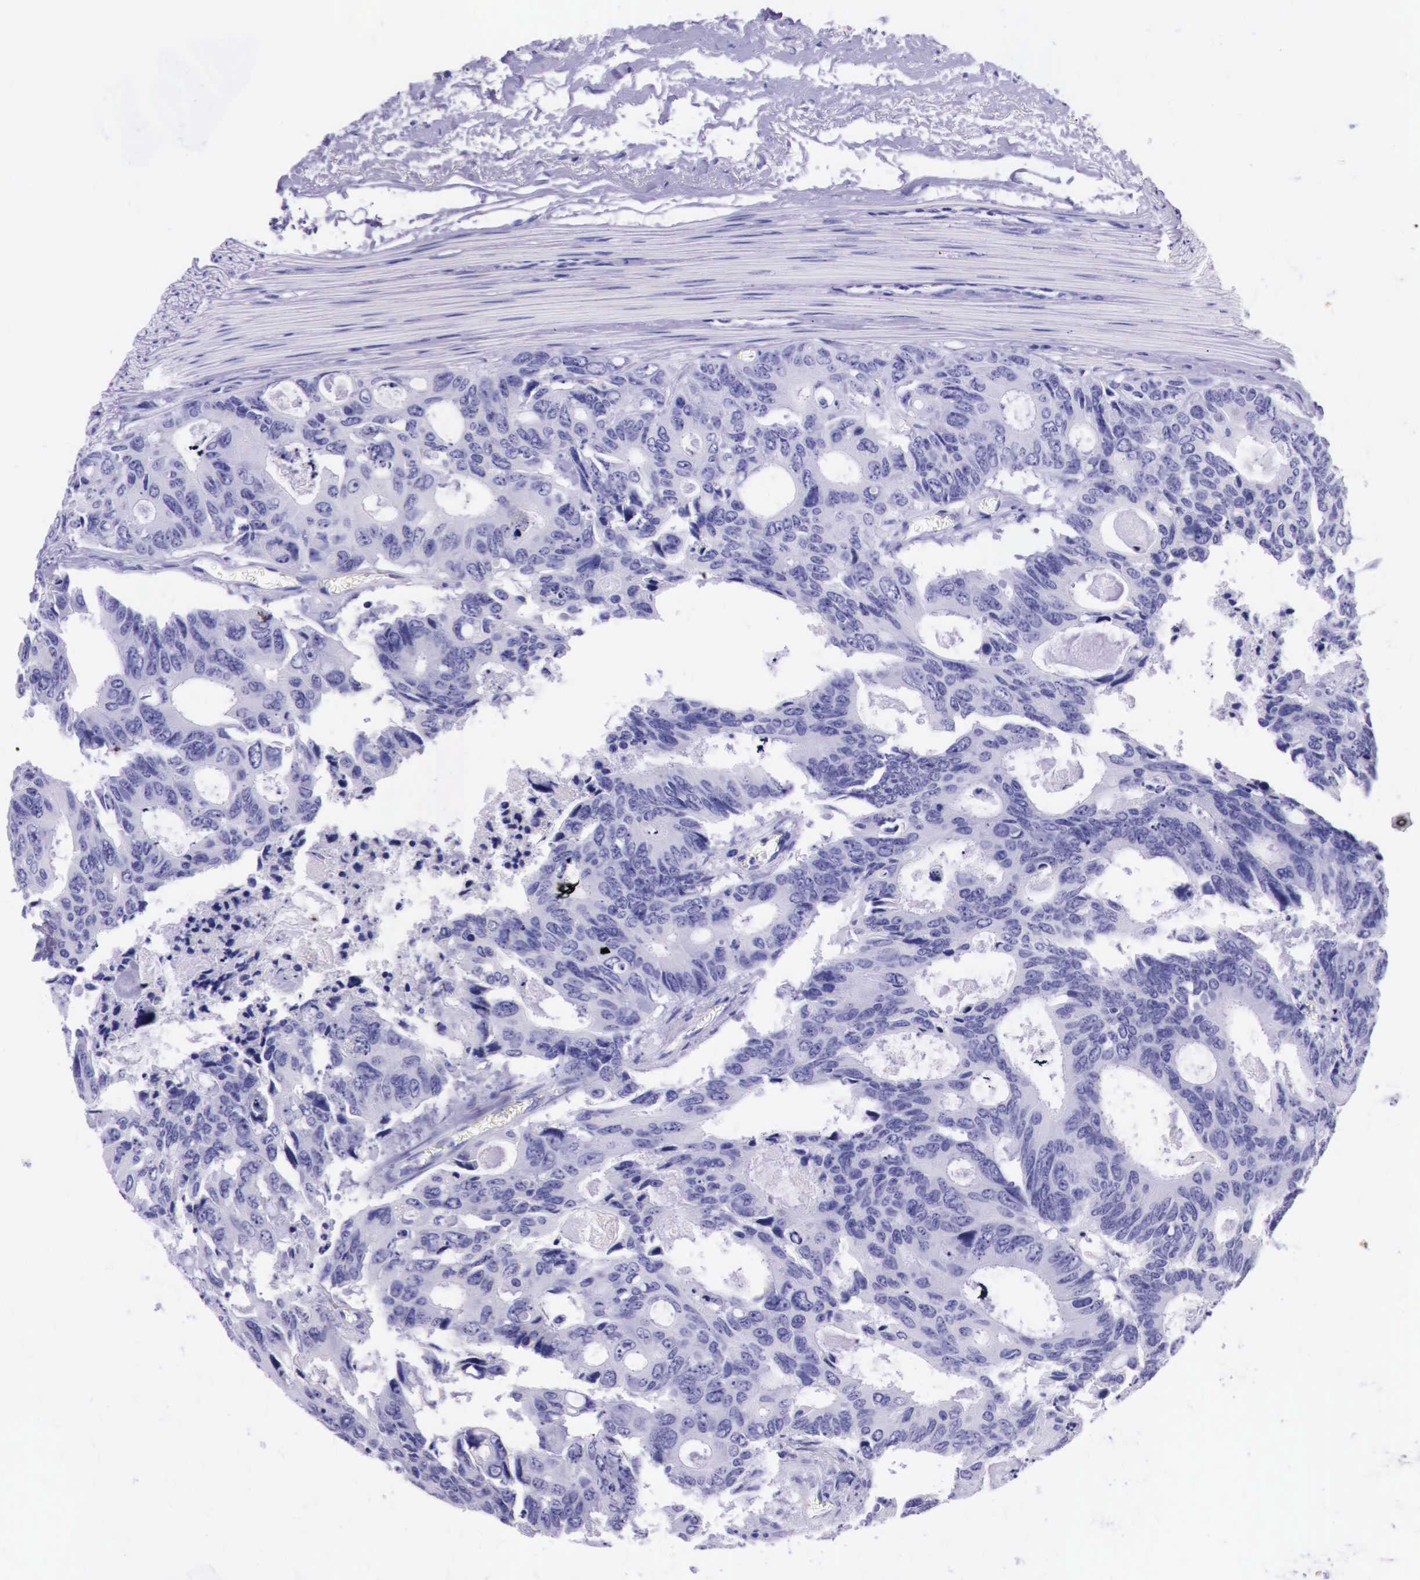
{"staining": {"intensity": "negative", "quantity": "none", "location": "none"}, "tissue": "colorectal cancer", "cell_type": "Tumor cells", "image_type": "cancer", "snomed": [{"axis": "morphology", "description": "Adenocarcinoma, NOS"}, {"axis": "topography", "description": "Rectum"}], "caption": "DAB (3,3'-diaminobenzidine) immunohistochemical staining of colorectal adenocarcinoma demonstrates no significant expression in tumor cells.", "gene": "ESR1", "patient": {"sex": "male", "age": 76}}